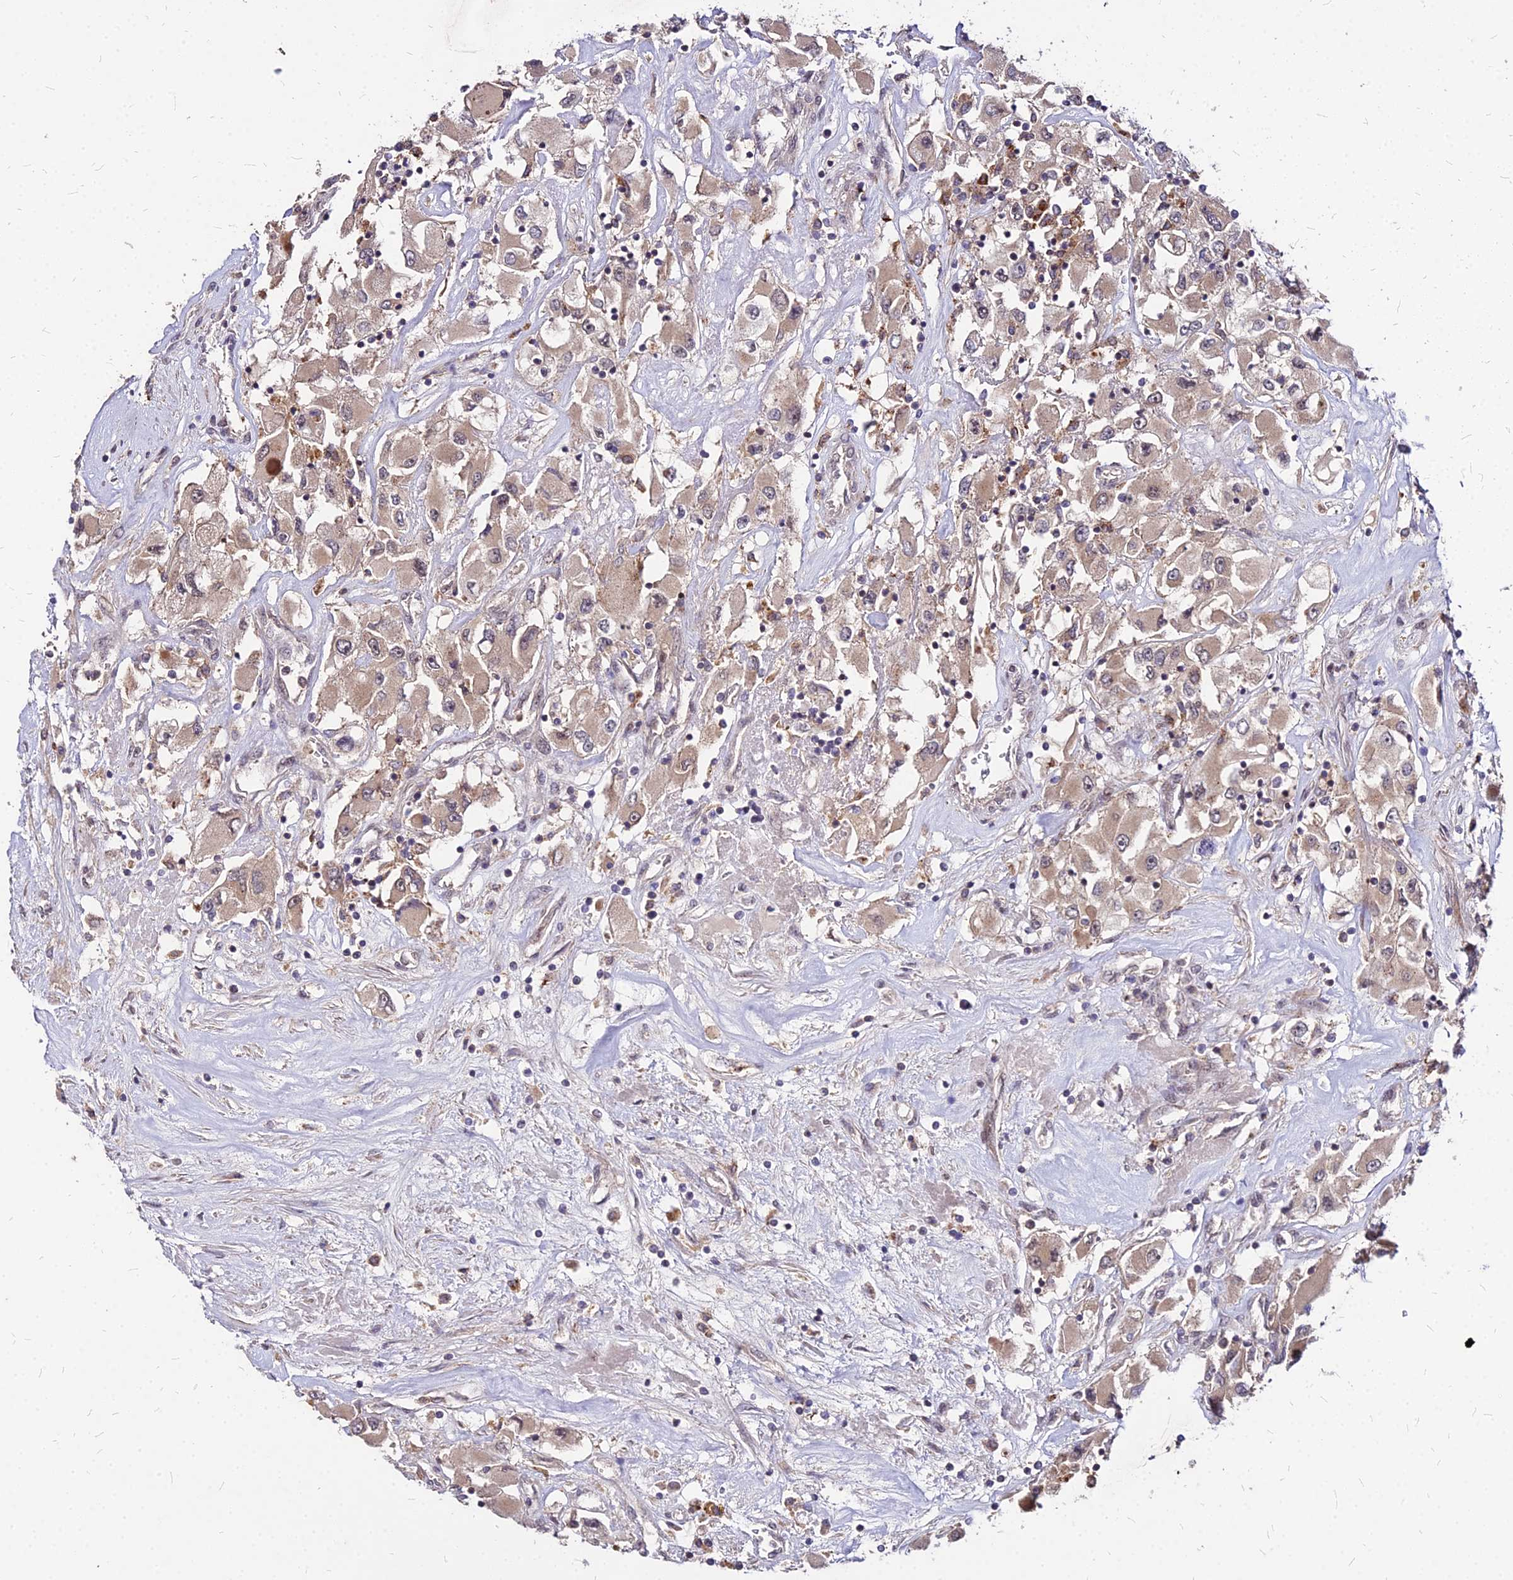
{"staining": {"intensity": "weak", "quantity": ">75%", "location": "cytoplasmic/membranous"}, "tissue": "renal cancer", "cell_type": "Tumor cells", "image_type": "cancer", "snomed": [{"axis": "morphology", "description": "Adenocarcinoma, NOS"}, {"axis": "topography", "description": "Kidney"}], "caption": "Renal cancer stained with a protein marker shows weak staining in tumor cells.", "gene": "APBA3", "patient": {"sex": "female", "age": 52}}